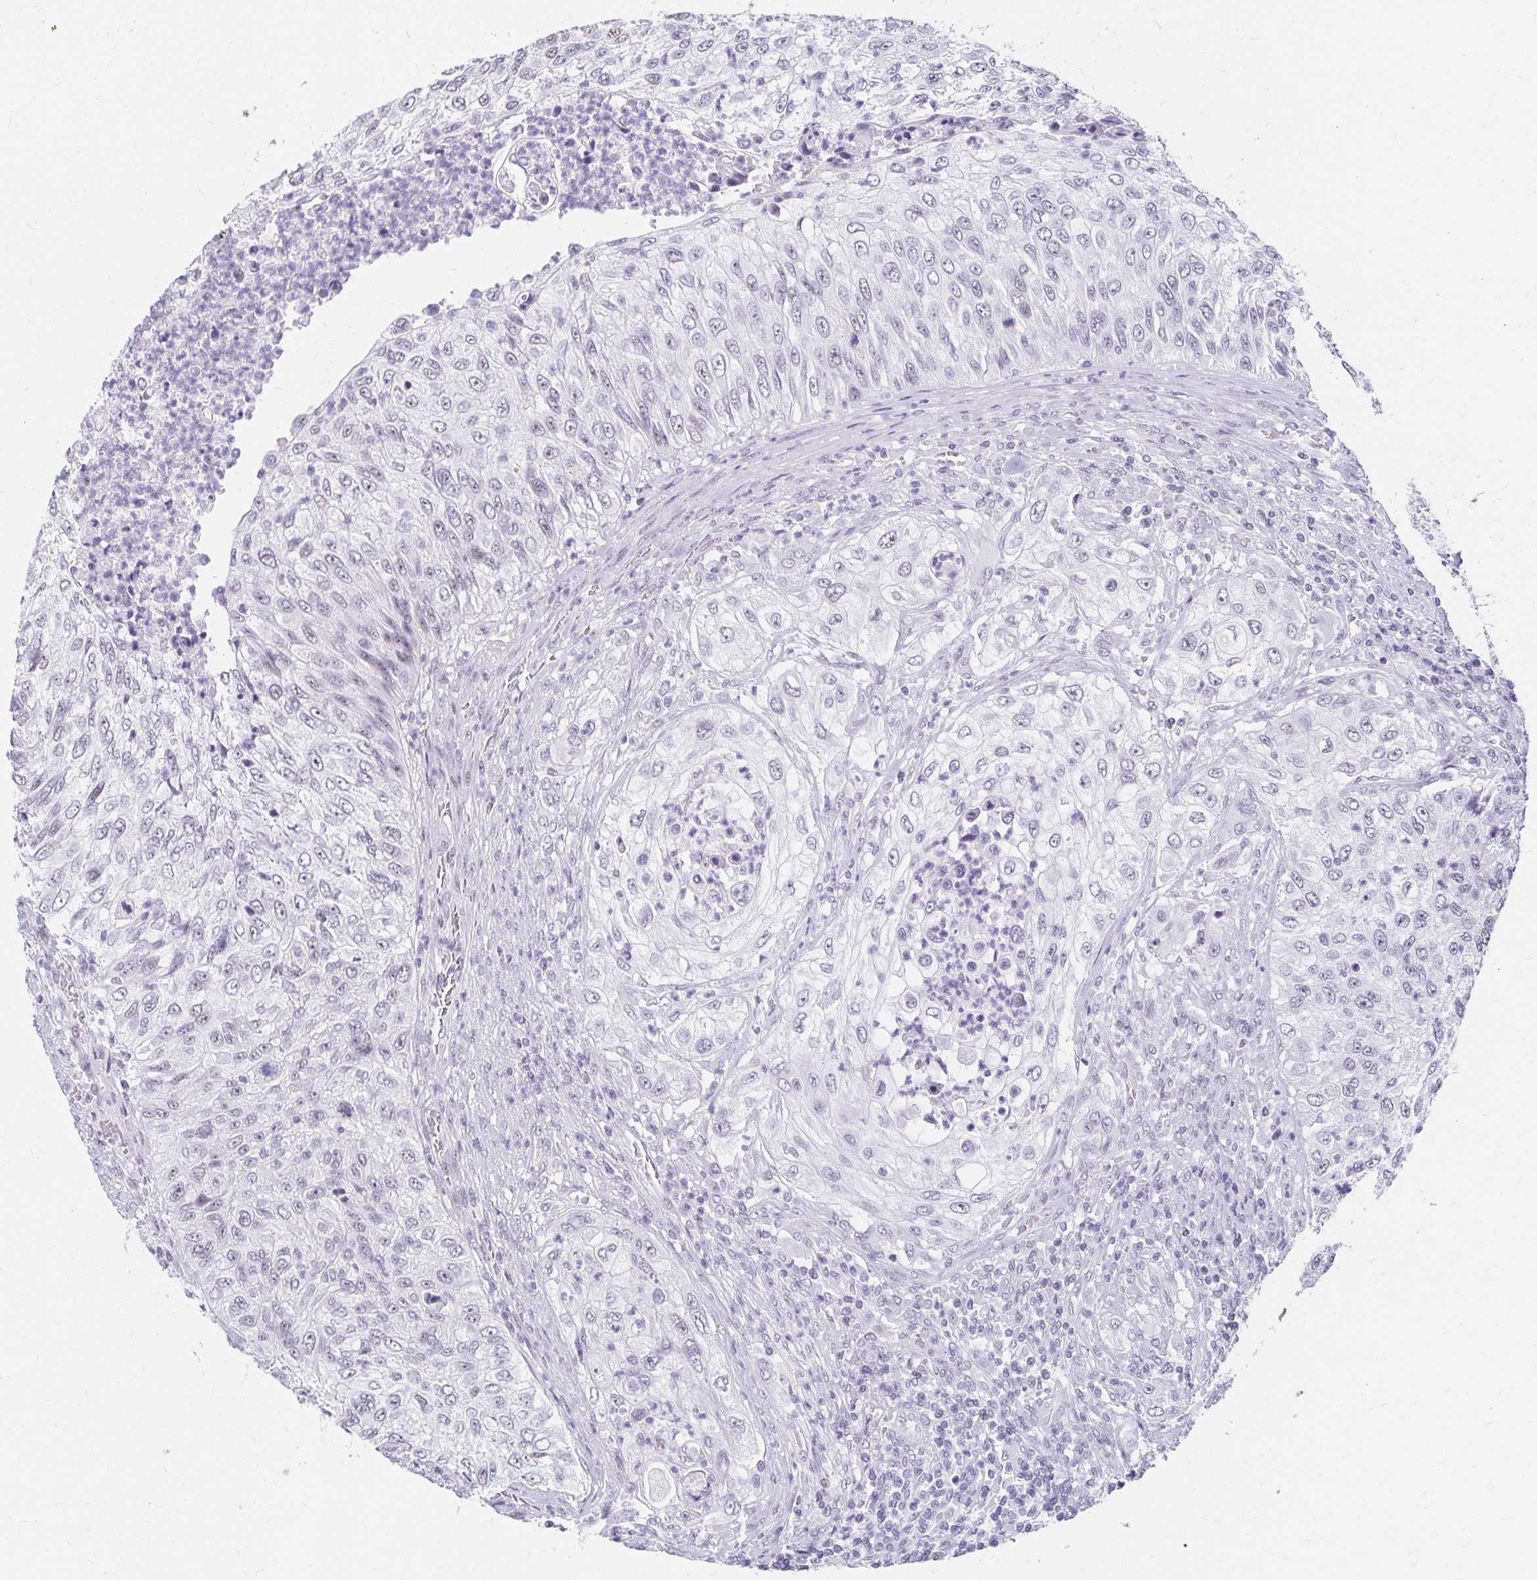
{"staining": {"intensity": "negative", "quantity": "none", "location": "none"}, "tissue": "urothelial cancer", "cell_type": "Tumor cells", "image_type": "cancer", "snomed": [{"axis": "morphology", "description": "Urothelial carcinoma, High grade"}, {"axis": "topography", "description": "Urinary bladder"}], "caption": "There is no significant expression in tumor cells of urothelial cancer.", "gene": "C20orf85", "patient": {"sex": "female", "age": 60}}